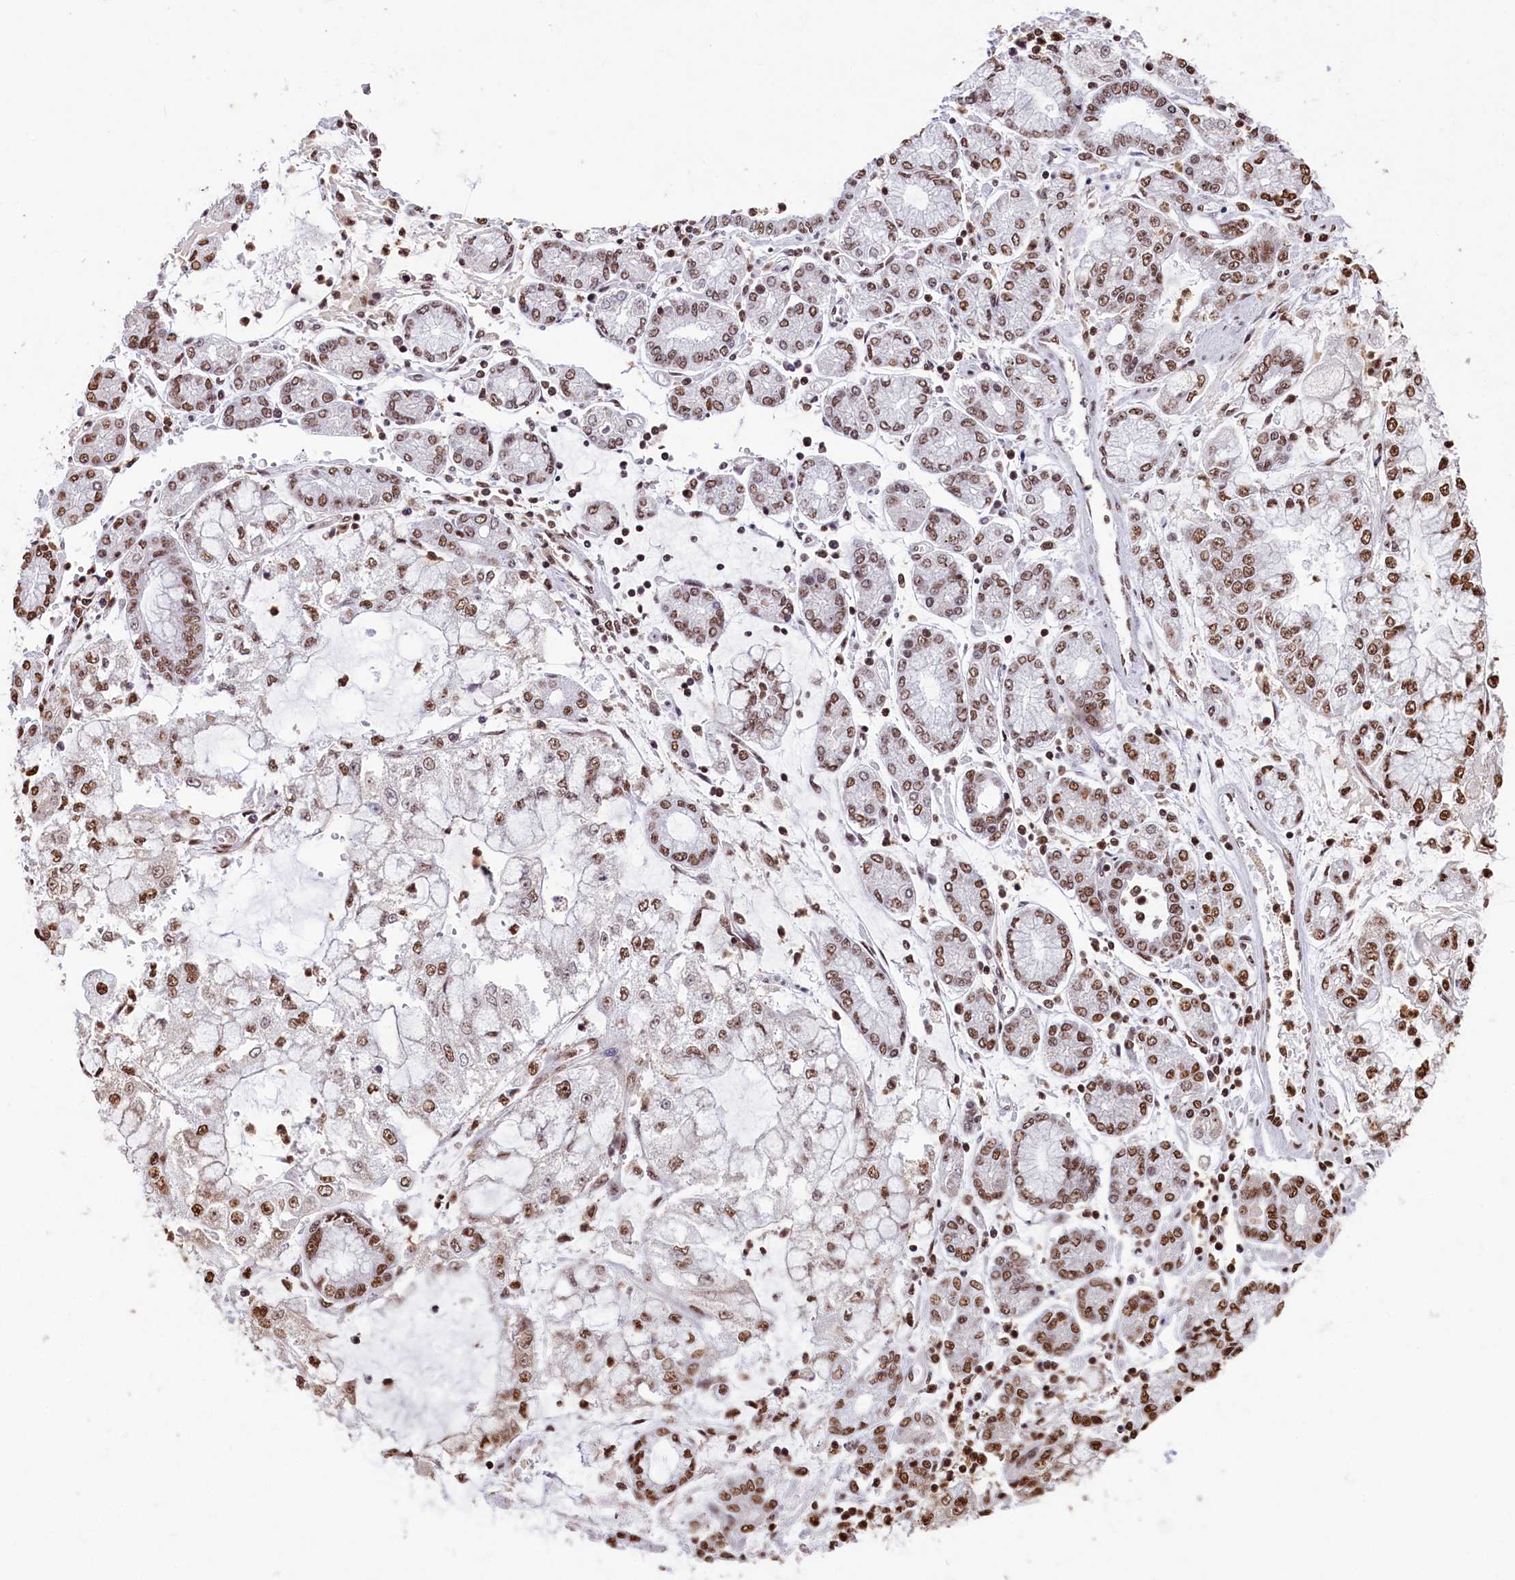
{"staining": {"intensity": "moderate", "quantity": ">75%", "location": "nuclear"}, "tissue": "stomach cancer", "cell_type": "Tumor cells", "image_type": "cancer", "snomed": [{"axis": "morphology", "description": "Adenocarcinoma, NOS"}, {"axis": "topography", "description": "Stomach"}], "caption": "IHC staining of stomach adenocarcinoma, which shows medium levels of moderate nuclear positivity in about >75% of tumor cells indicating moderate nuclear protein positivity. The staining was performed using DAB (brown) for protein detection and nuclei were counterstained in hematoxylin (blue).", "gene": "SNRPD2", "patient": {"sex": "male", "age": 76}}